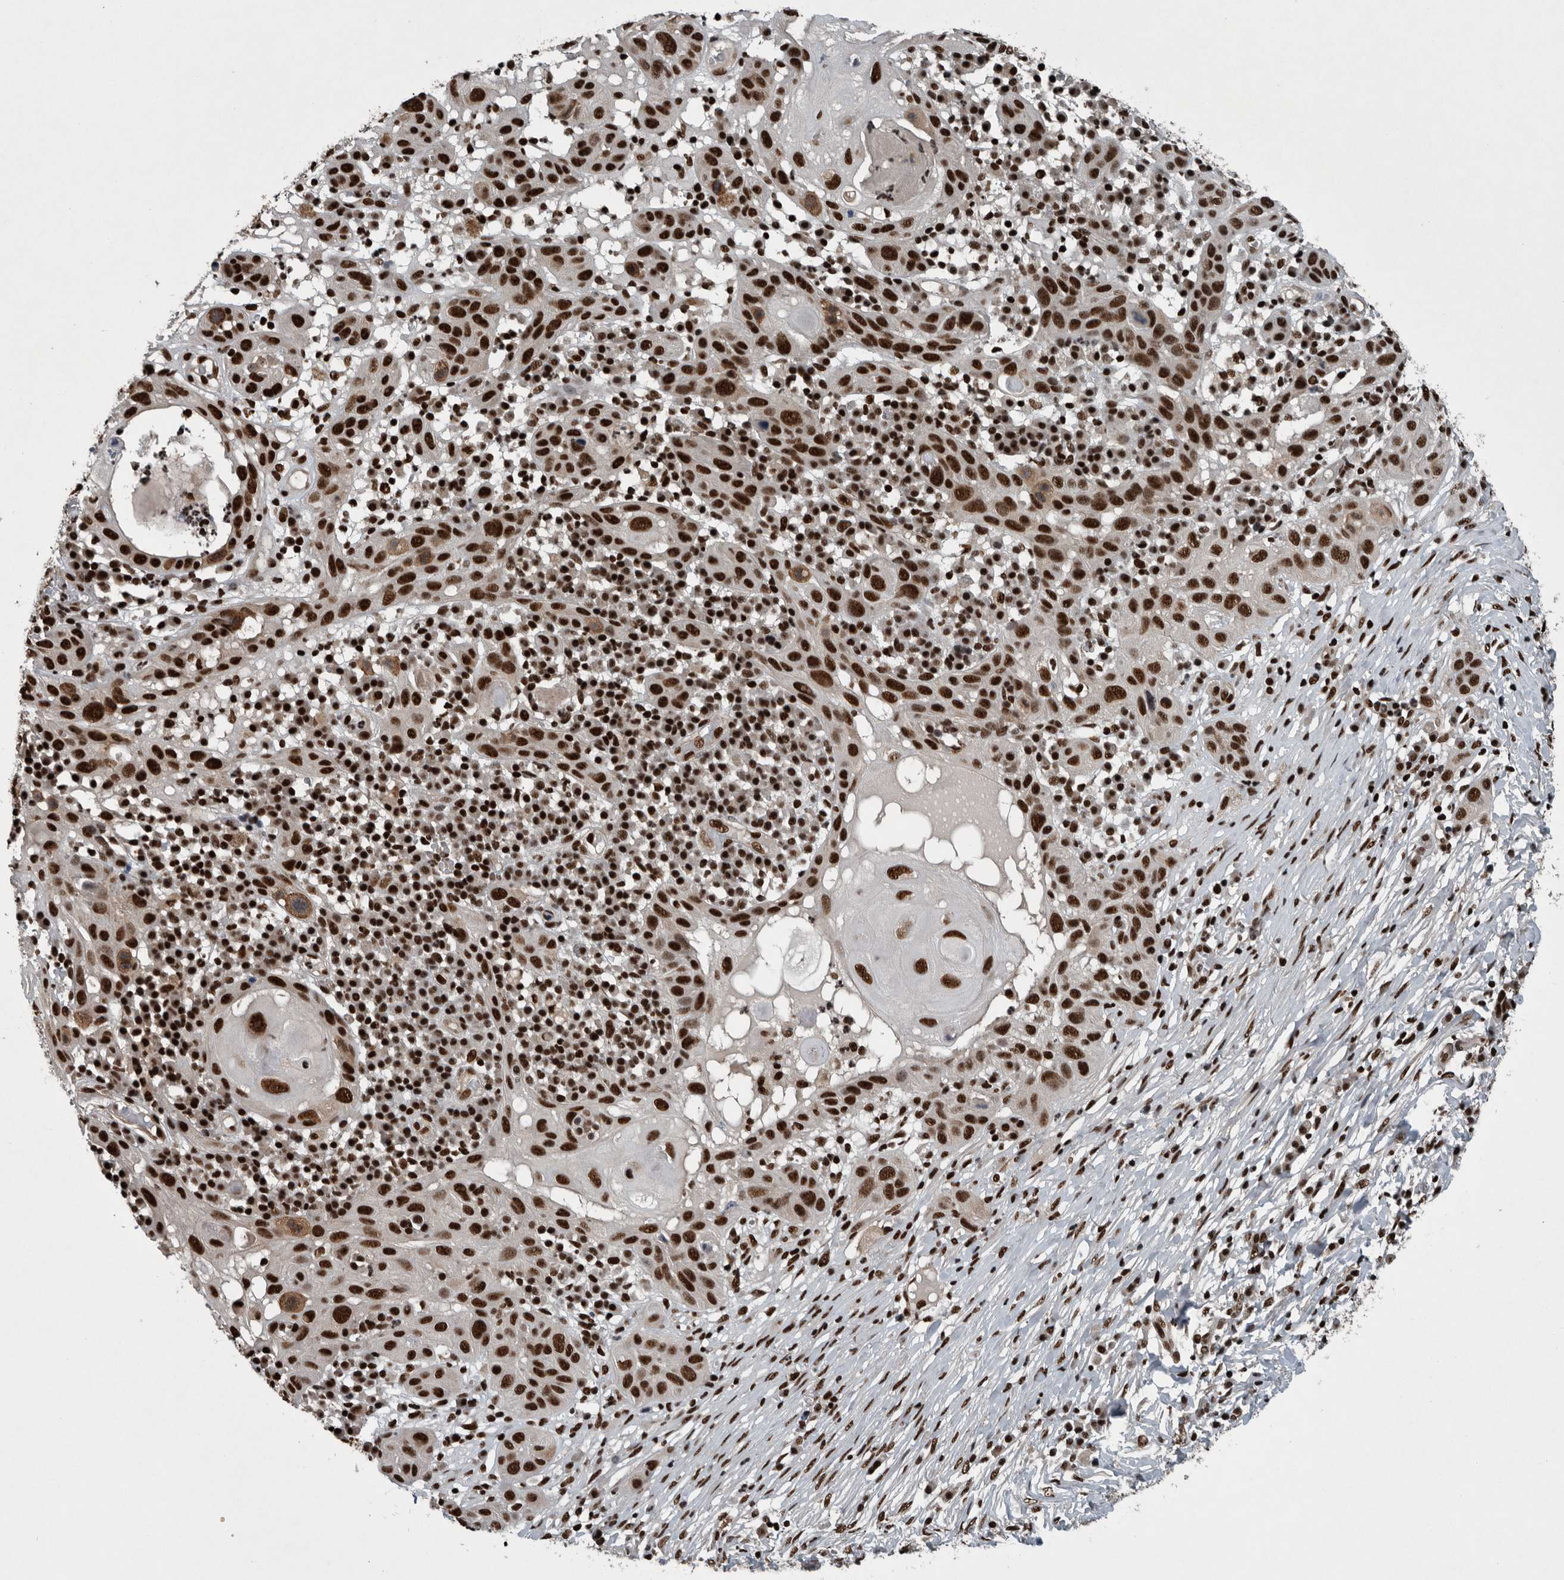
{"staining": {"intensity": "strong", "quantity": ">75%", "location": "nuclear"}, "tissue": "skin cancer", "cell_type": "Tumor cells", "image_type": "cancer", "snomed": [{"axis": "morphology", "description": "Normal tissue, NOS"}, {"axis": "morphology", "description": "Squamous cell carcinoma, NOS"}, {"axis": "topography", "description": "Skin"}], "caption": "High-power microscopy captured an IHC photomicrograph of squamous cell carcinoma (skin), revealing strong nuclear staining in about >75% of tumor cells. (brown staining indicates protein expression, while blue staining denotes nuclei).", "gene": "SENP7", "patient": {"sex": "female", "age": 96}}